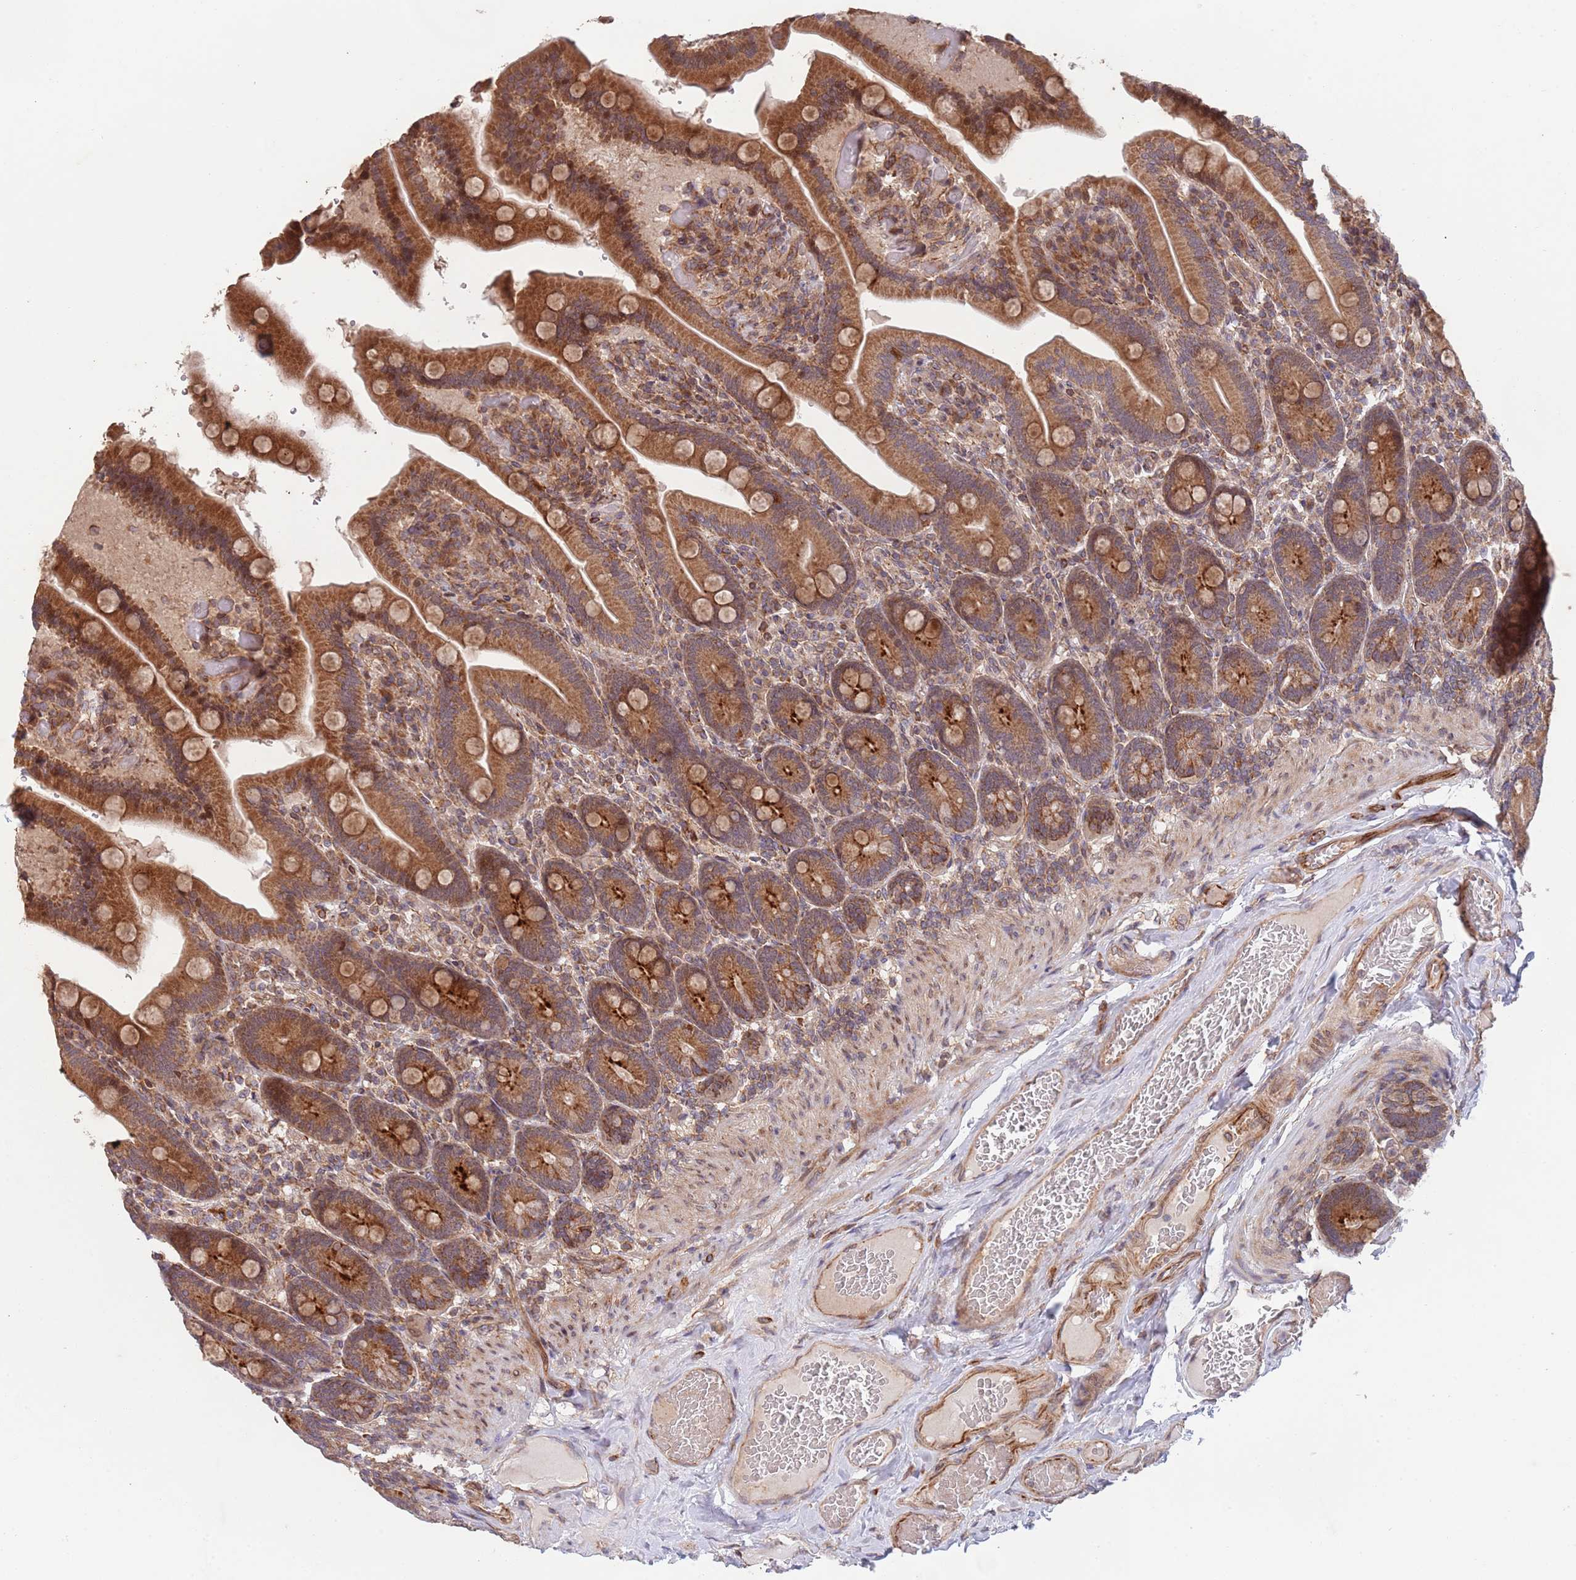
{"staining": {"intensity": "moderate", "quantity": ">75%", "location": "cytoplasmic/membranous"}, "tissue": "duodenum", "cell_type": "Glandular cells", "image_type": "normal", "snomed": [{"axis": "morphology", "description": "Normal tissue, NOS"}, {"axis": "topography", "description": "Duodenum"}], "caption": "Immunohistochemical staining of normal duodenum exhibits >75% levels of moderate cytoplasmic/membranous protein positivity in about >75% of glandular cells.", "gene": "CHD9", "patient": {"sex": "female", "age": 62}}